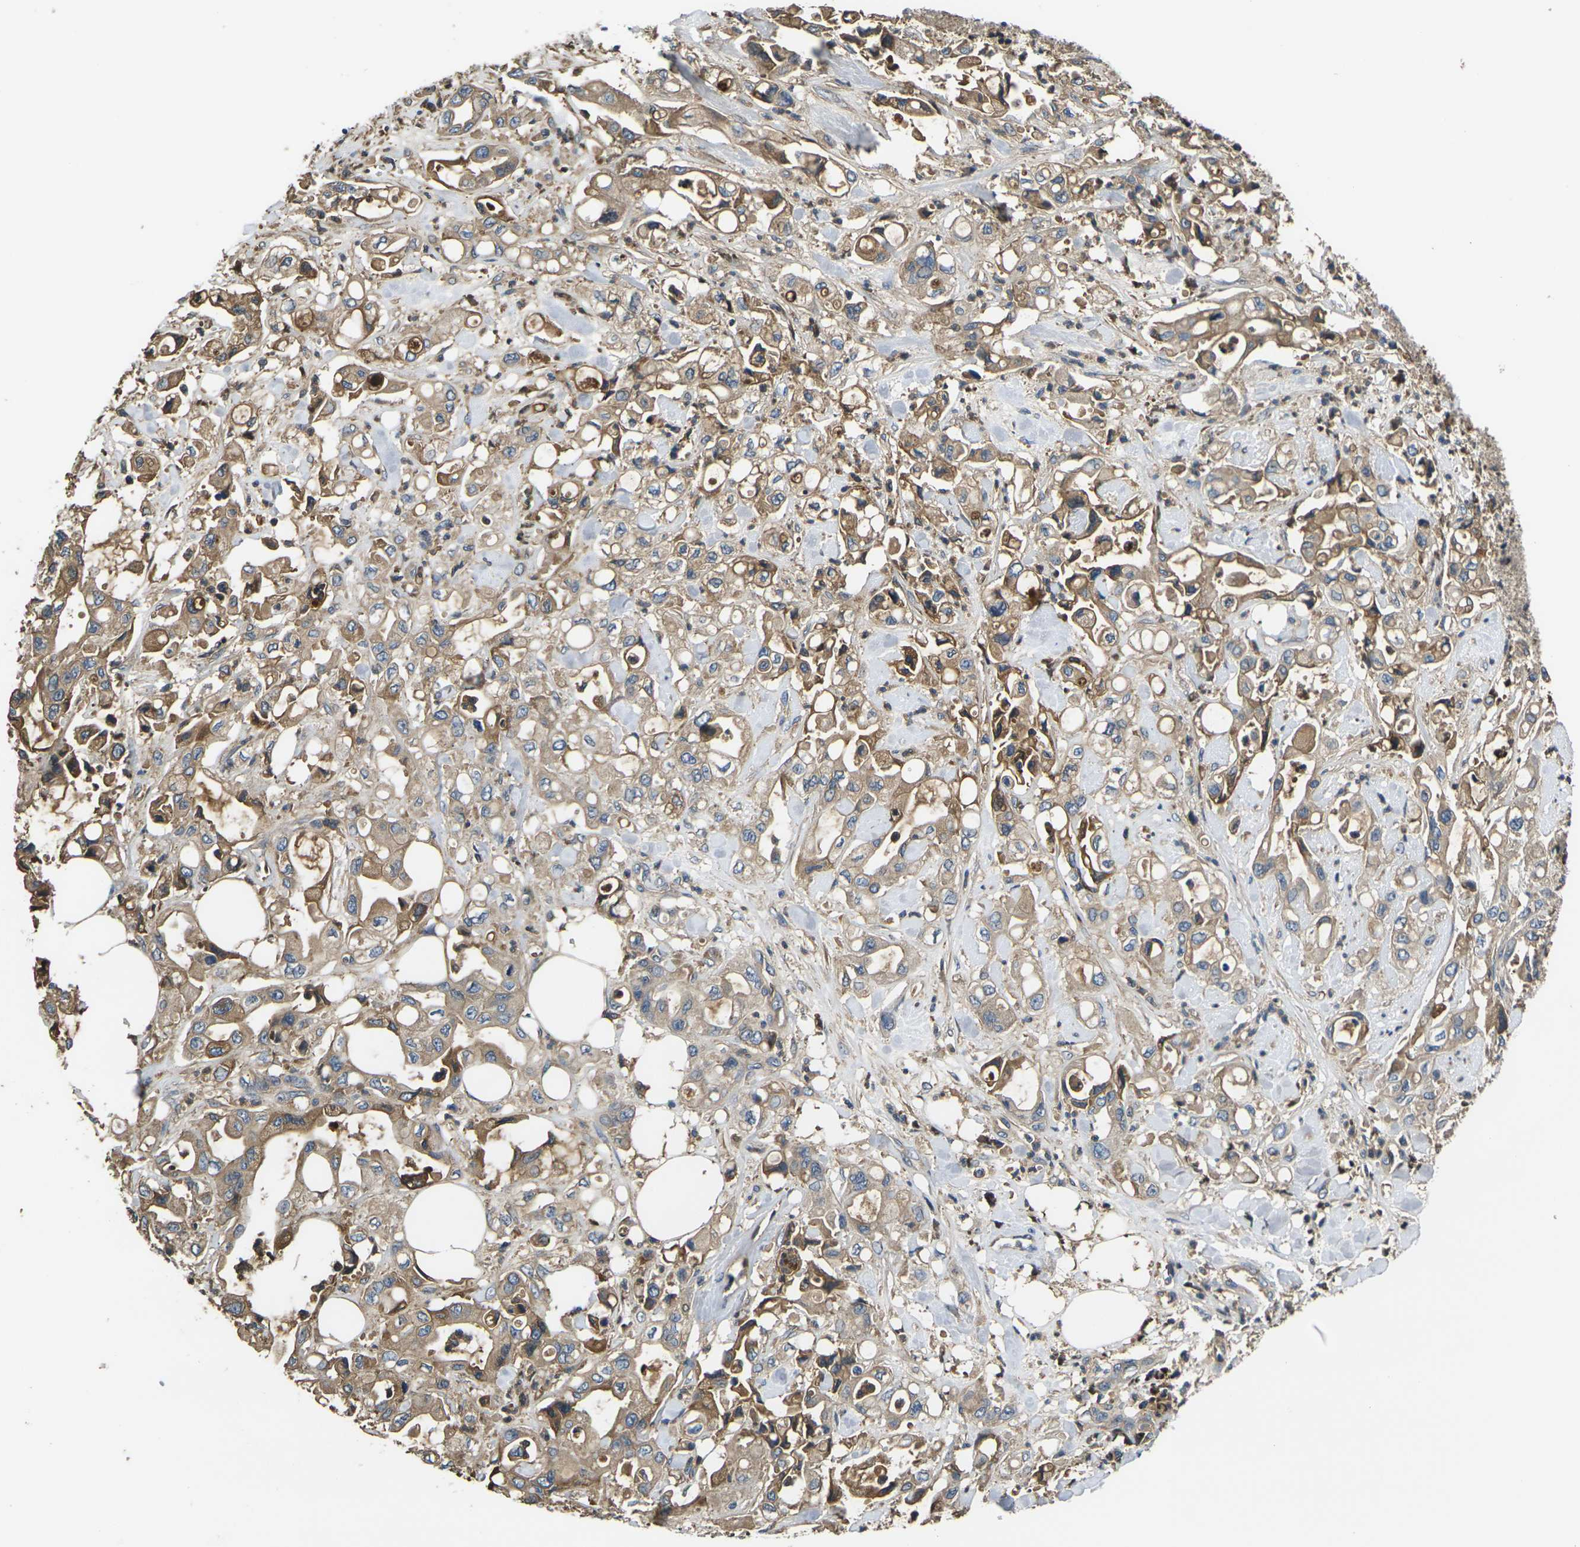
{"staining": {"intensity": "weak", "quantity": "25%-75%", "location": "cytoplasmic/membranous"}, "tissue": "pancreatic cancer", "cell_type": "Tumor cells", "image_type": "cancer", "snomed": [{"axis": "morphology", "description": "Adenocarcinoma, NOS"}, {"axis": "topography", "description": "Pancreas"}], "caption": "The image demonstrates a brown stain indicating the presence of a protein in the cytoplasmic/membranous of tumor cells in adenocarcinoma (pancreatic). (Brightfield microscopy of DAB IHC at high magnification).", "gene": "HSPG2", "patient": {"sex": "male", "age": 70}}